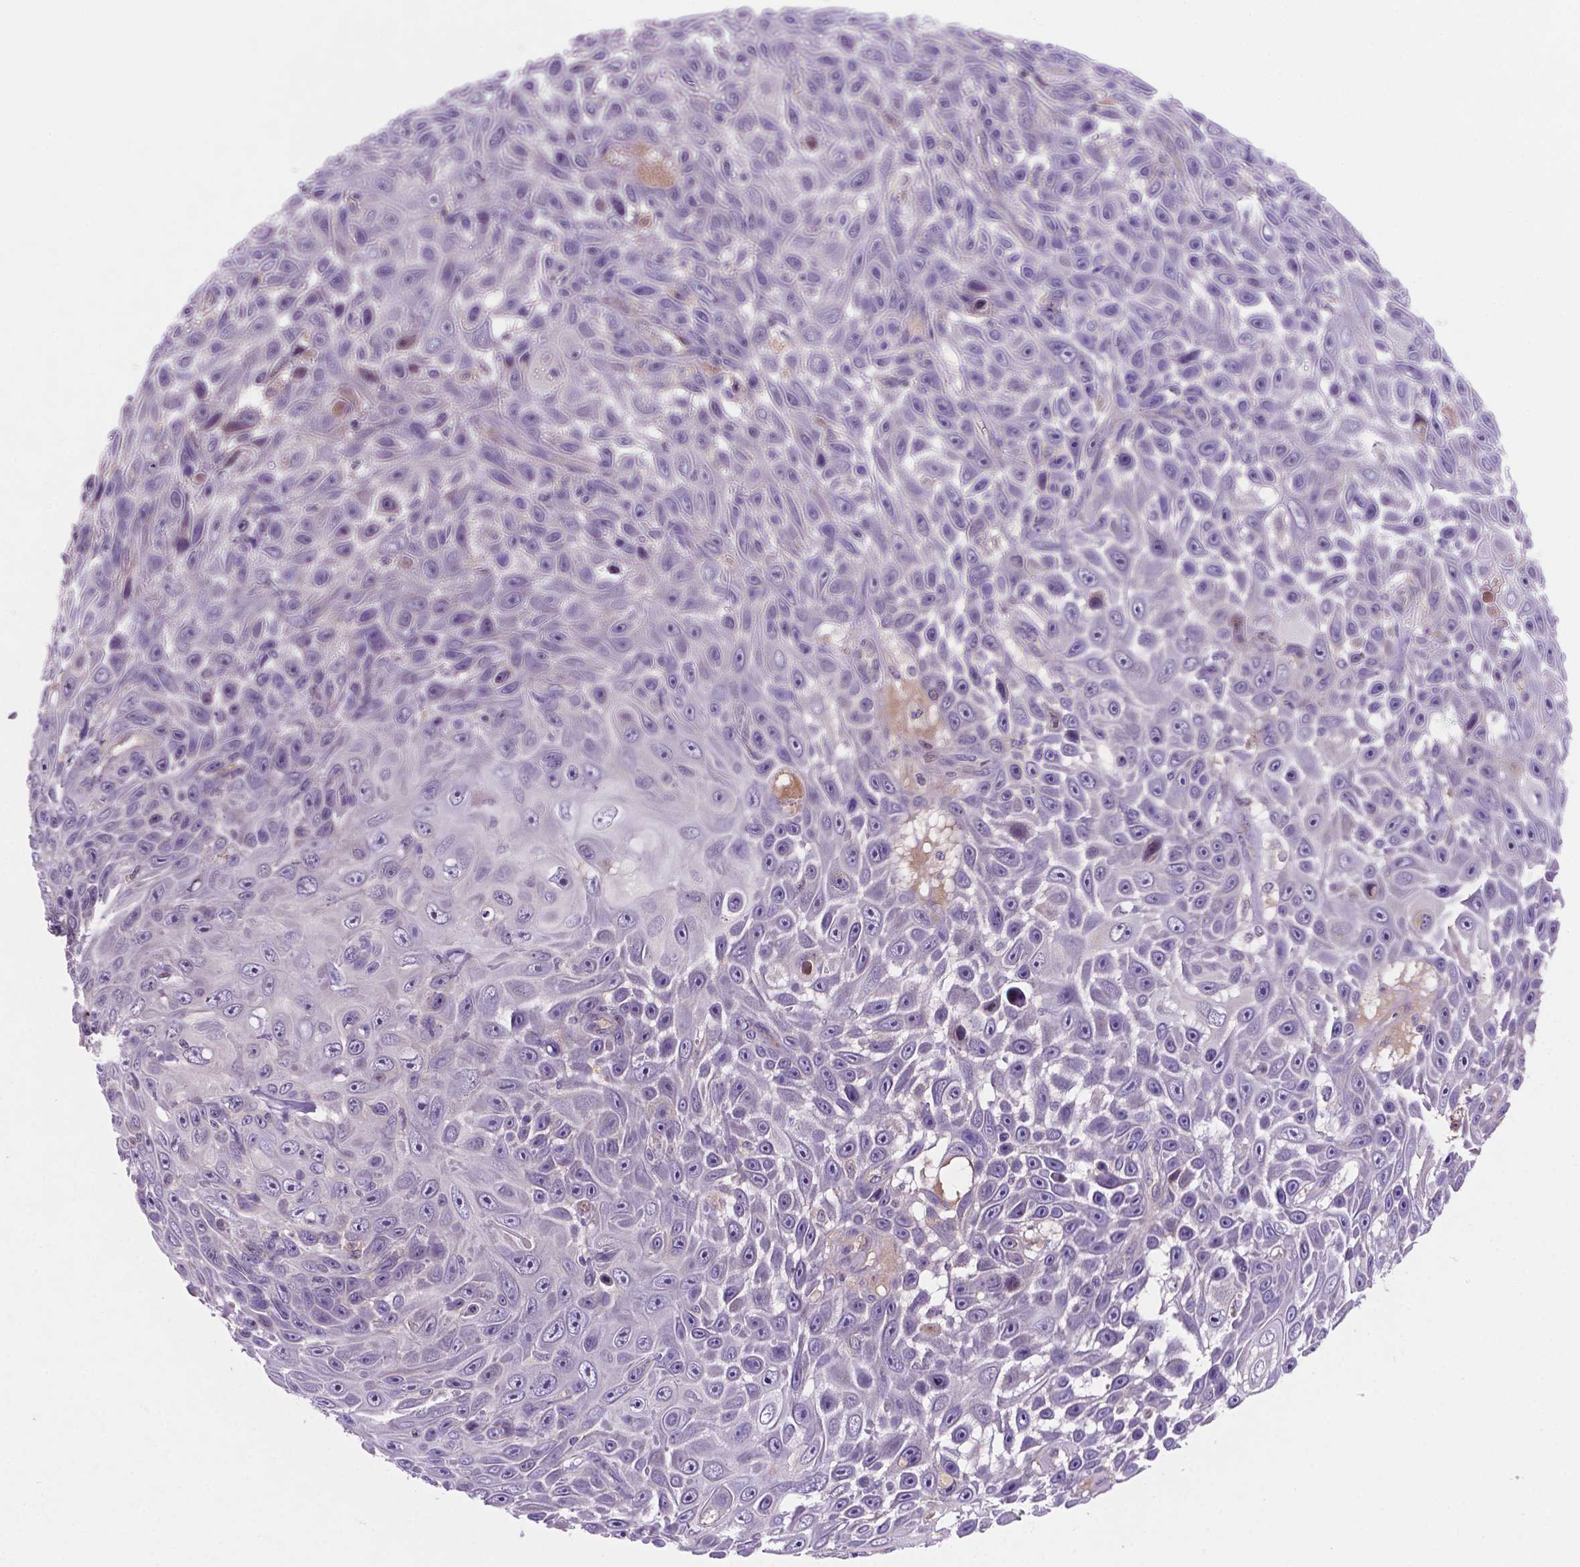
{"staining": {"intensity": "negative", "quantity": "none", "location": "none"}, "tissue": "skin cancer", "cell_type": "Tumor cells", "image_type": "cancer", "snomed": [{"axis": "morphology", "description": "Squamous cell carcinoma, NOS"}, {"axis": "topography", "description": "Skin"}], "caption": "An immunohistochemistry (IHC) histopathology image of squamous cell carcinoma (skin) is shown. There is no staining in tumor cells of squamous cell carcinoma (skin).", "gene": "TM4SF20", "patient": {"sex": "male", "age": 82}}